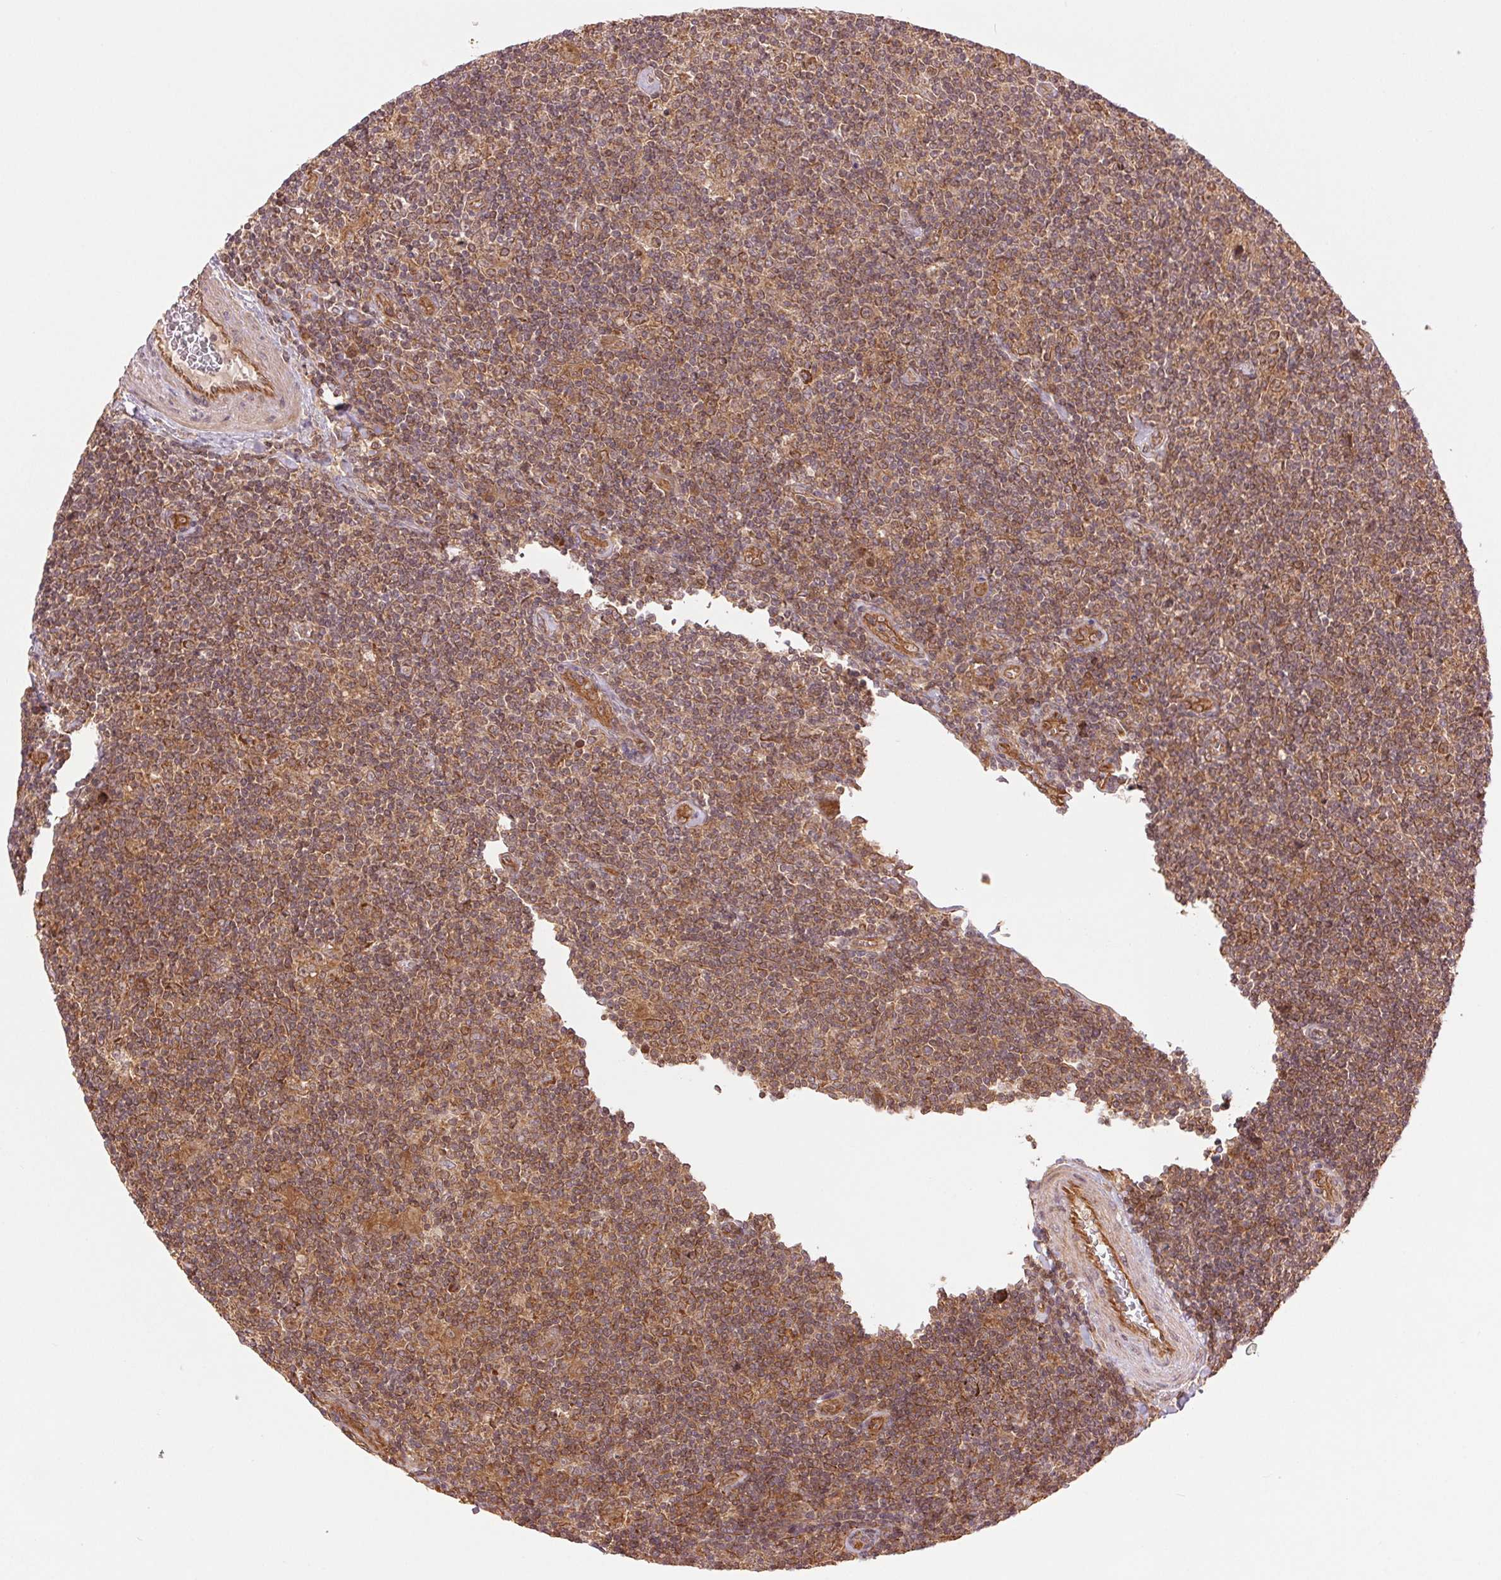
{"staining": {"intensity": "weak", "quantity": ">75%", "location": "cytoplasmic/membranous"}, "tissue": "lymphoma", "cell_type": "Tumor cells", "image_type": "cancer", "snomed": [{"axis": "morphology", "description": "Hodgkin's disease, NOS"}, {"axis": "topography", "description": "Lymph node"}], "caption": "This histopathology image displays immunohistochemistry (IHC) staining of human lymphoma, with low weak cytoplasmic/membranous positivity in about >75% of tumor cells.", "gene": "STARD7", "patient": {"sex": "male", "age": 40}}